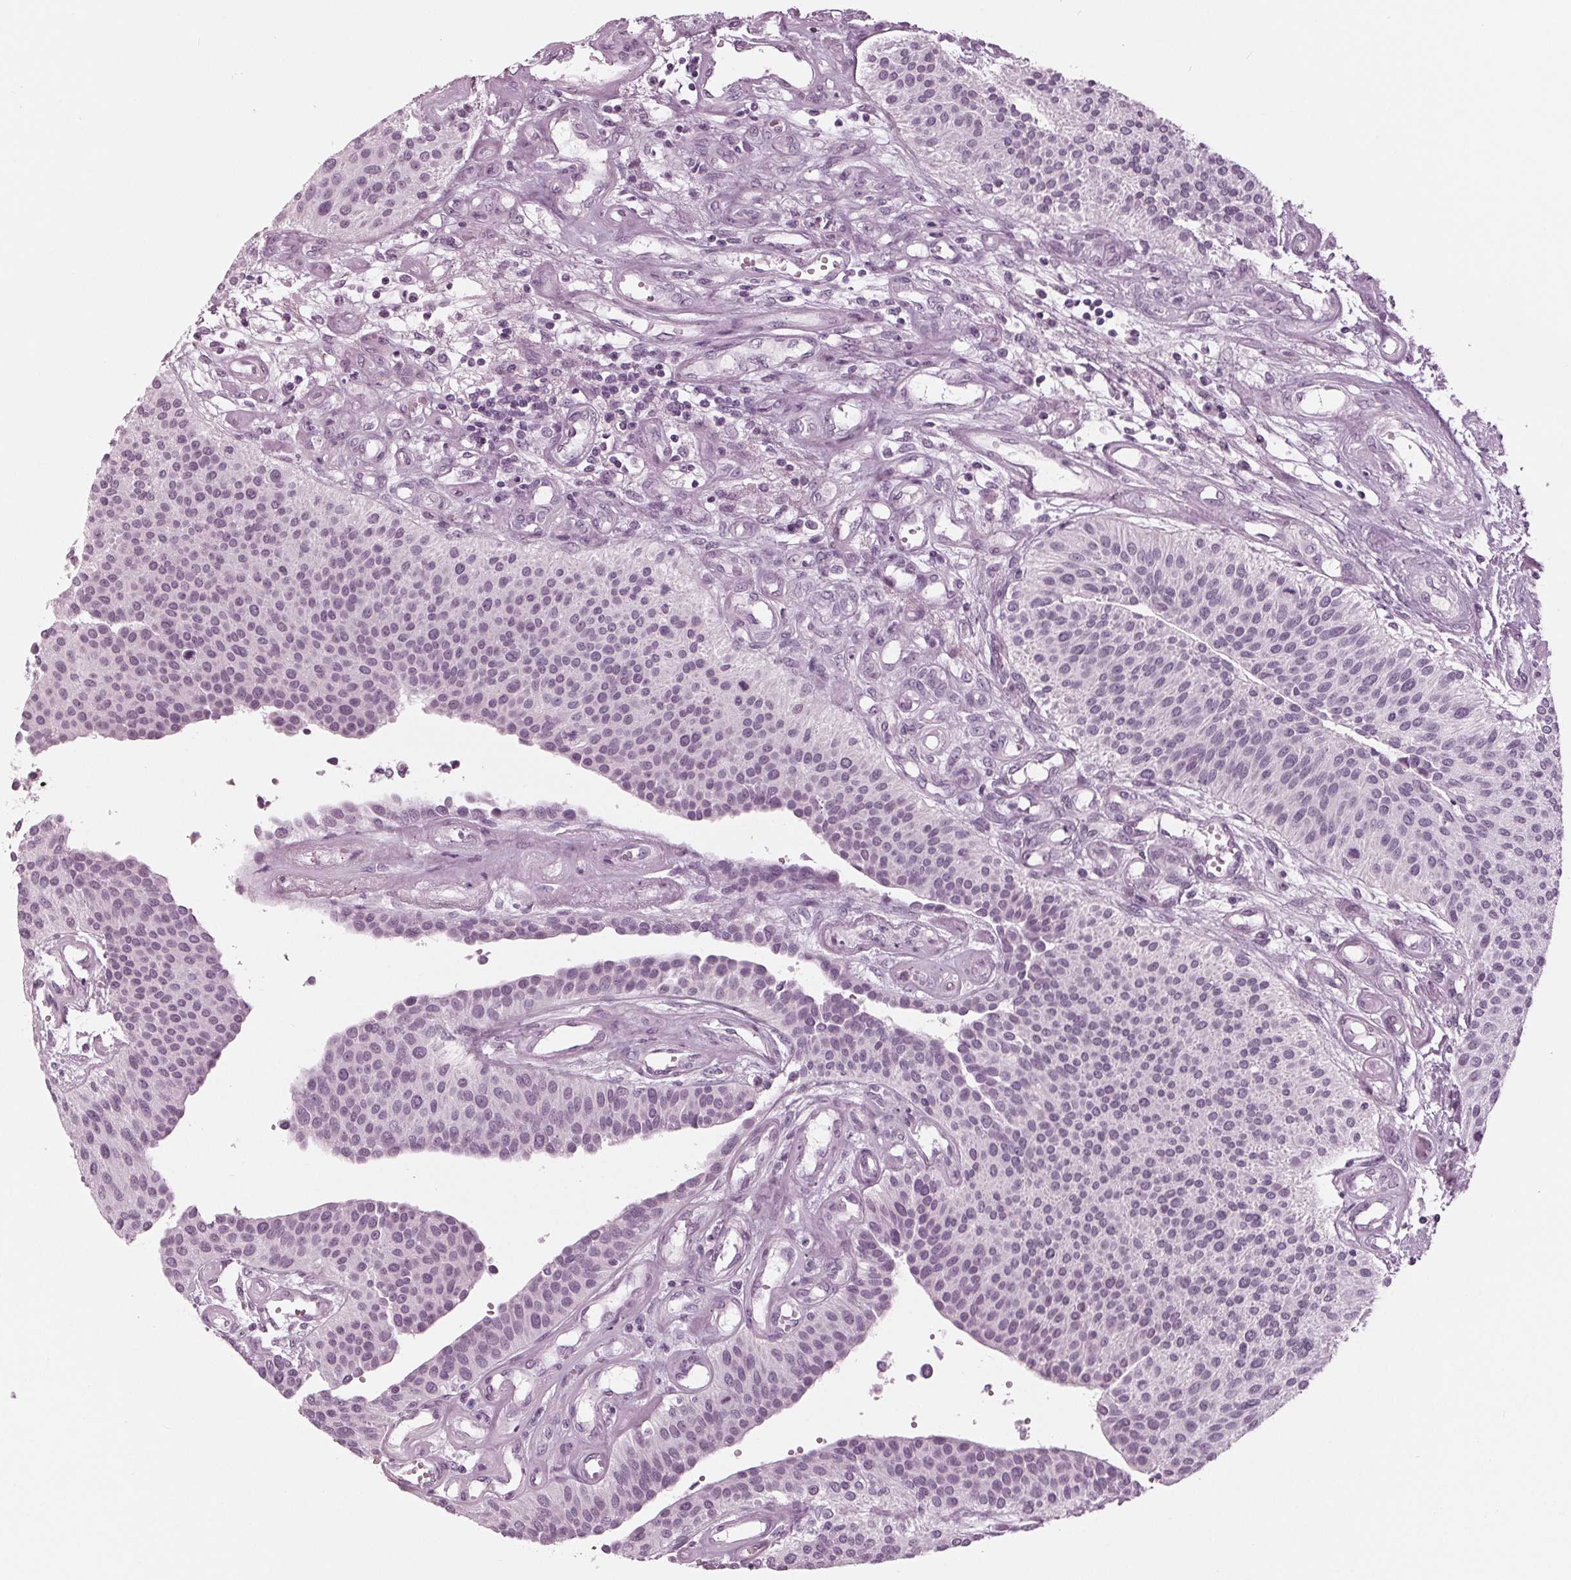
{"staining": {"intensity": "negative", "quantity": "none", "location": "none"}, "tissue": "urothelial cancer", "cell_type": "Tumor cells", "image_type": "cancer", "snomed": [{"axis": "morphology", "description": "Urothelial carcinoma, NOS"}, {"axis": "topography", "description": "Urinary bladder"}], "caption": "Immunohistochemistry (IHC) of urothelial cancer displays no staining in tumor cells.", "gene": "KRT28", "patient": {"sex": "male", "age": 55}}